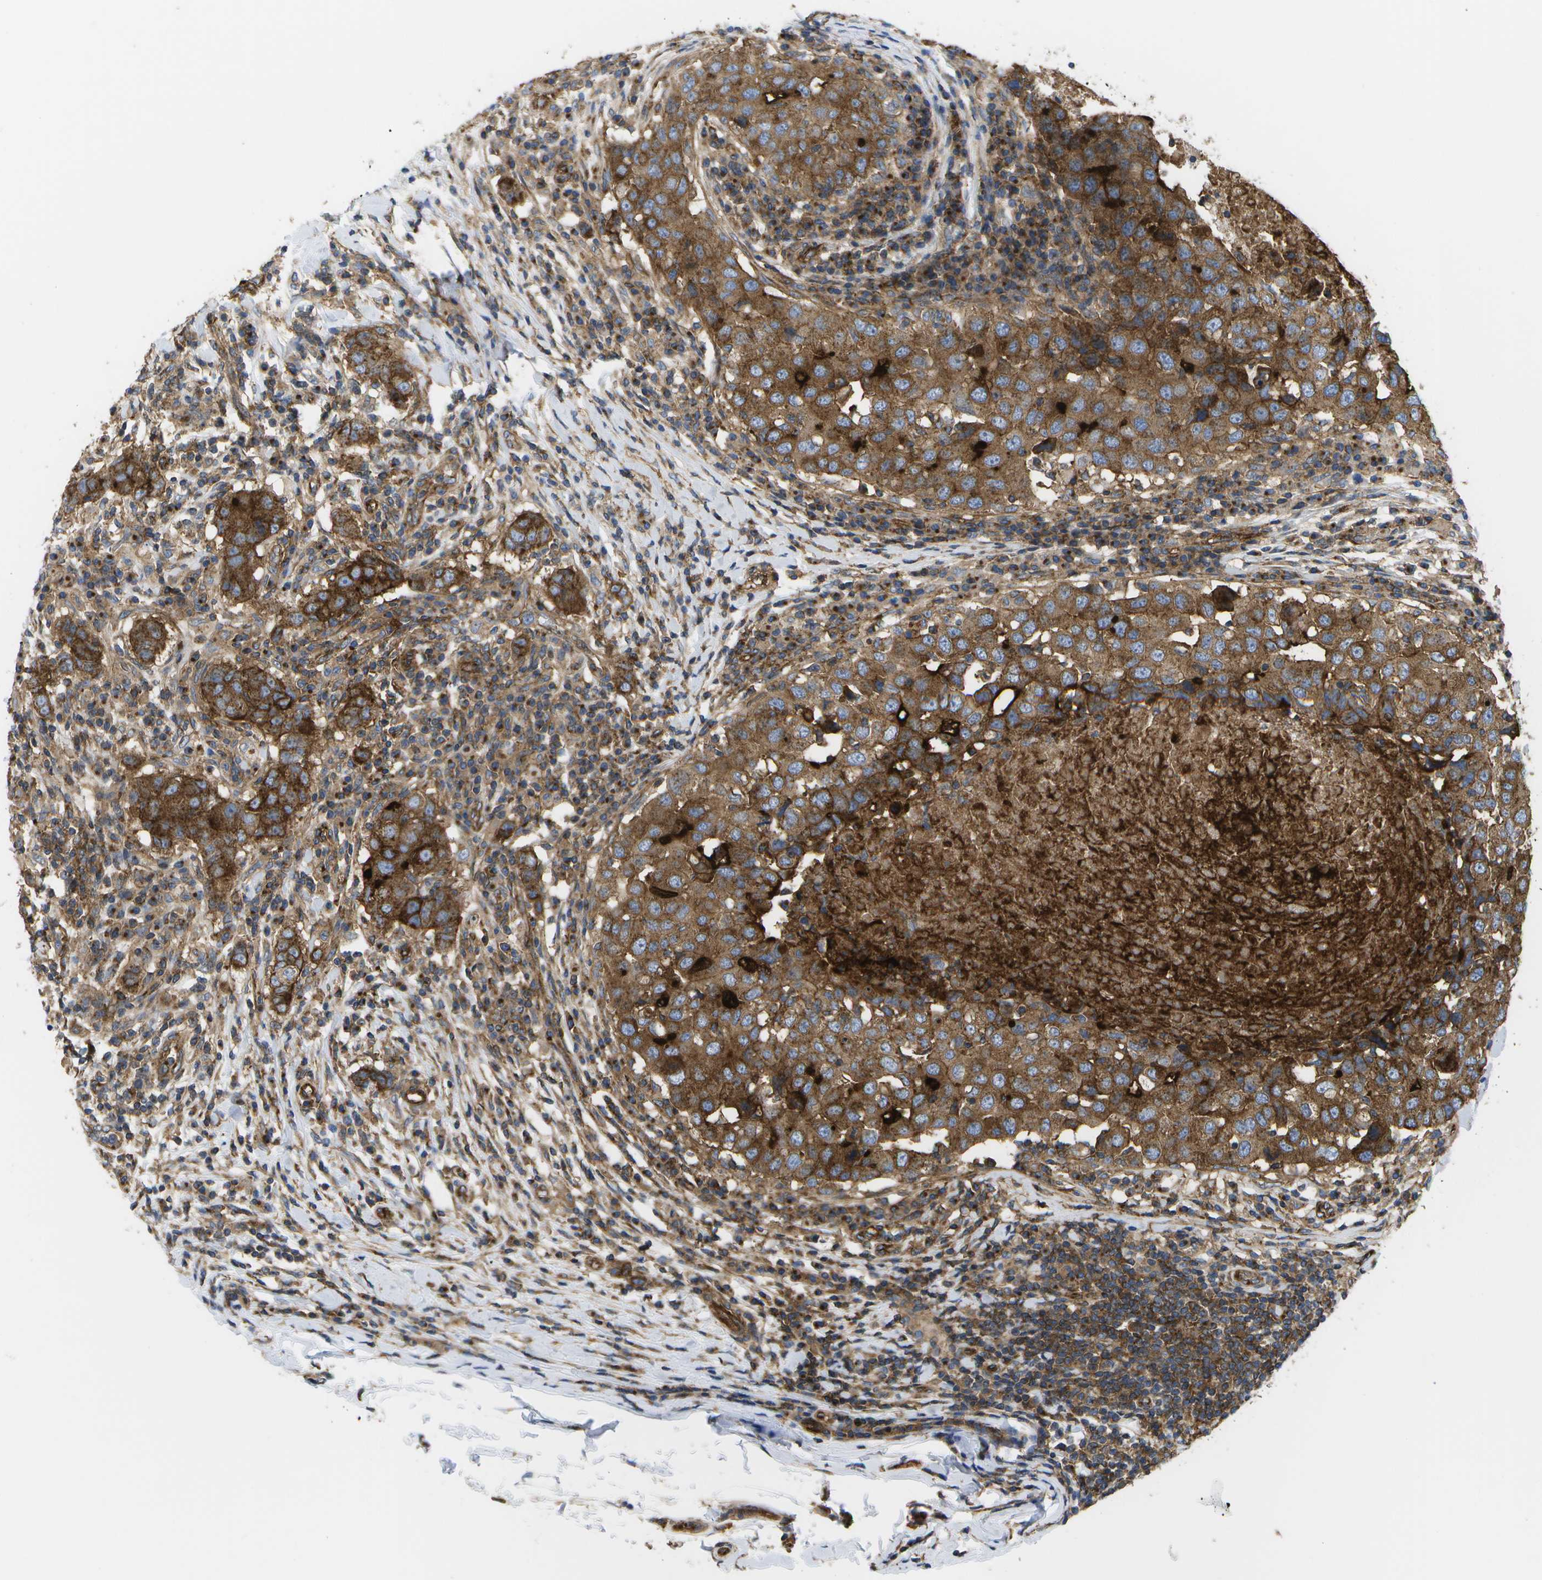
{"staining": {"intensity": "strong", "quantity": ">75%", "location": "cytoplasmic/membranous"}, "tissue": "breast cancer", "cell_type": "Tumor cells", "image_type": "cancer", "snomed": [{"axis": "morphology", "description": "Duct carcinoma"}, {"axis": "topography", "description": "Breast"}], "caption": "Tumor cells exhibit high levels of strong cytoplasmic/membranous positivity in about >75% of cells in human breast cancer.", "gene": "BST2", "patient": {"sex": "female", "age": 27}}